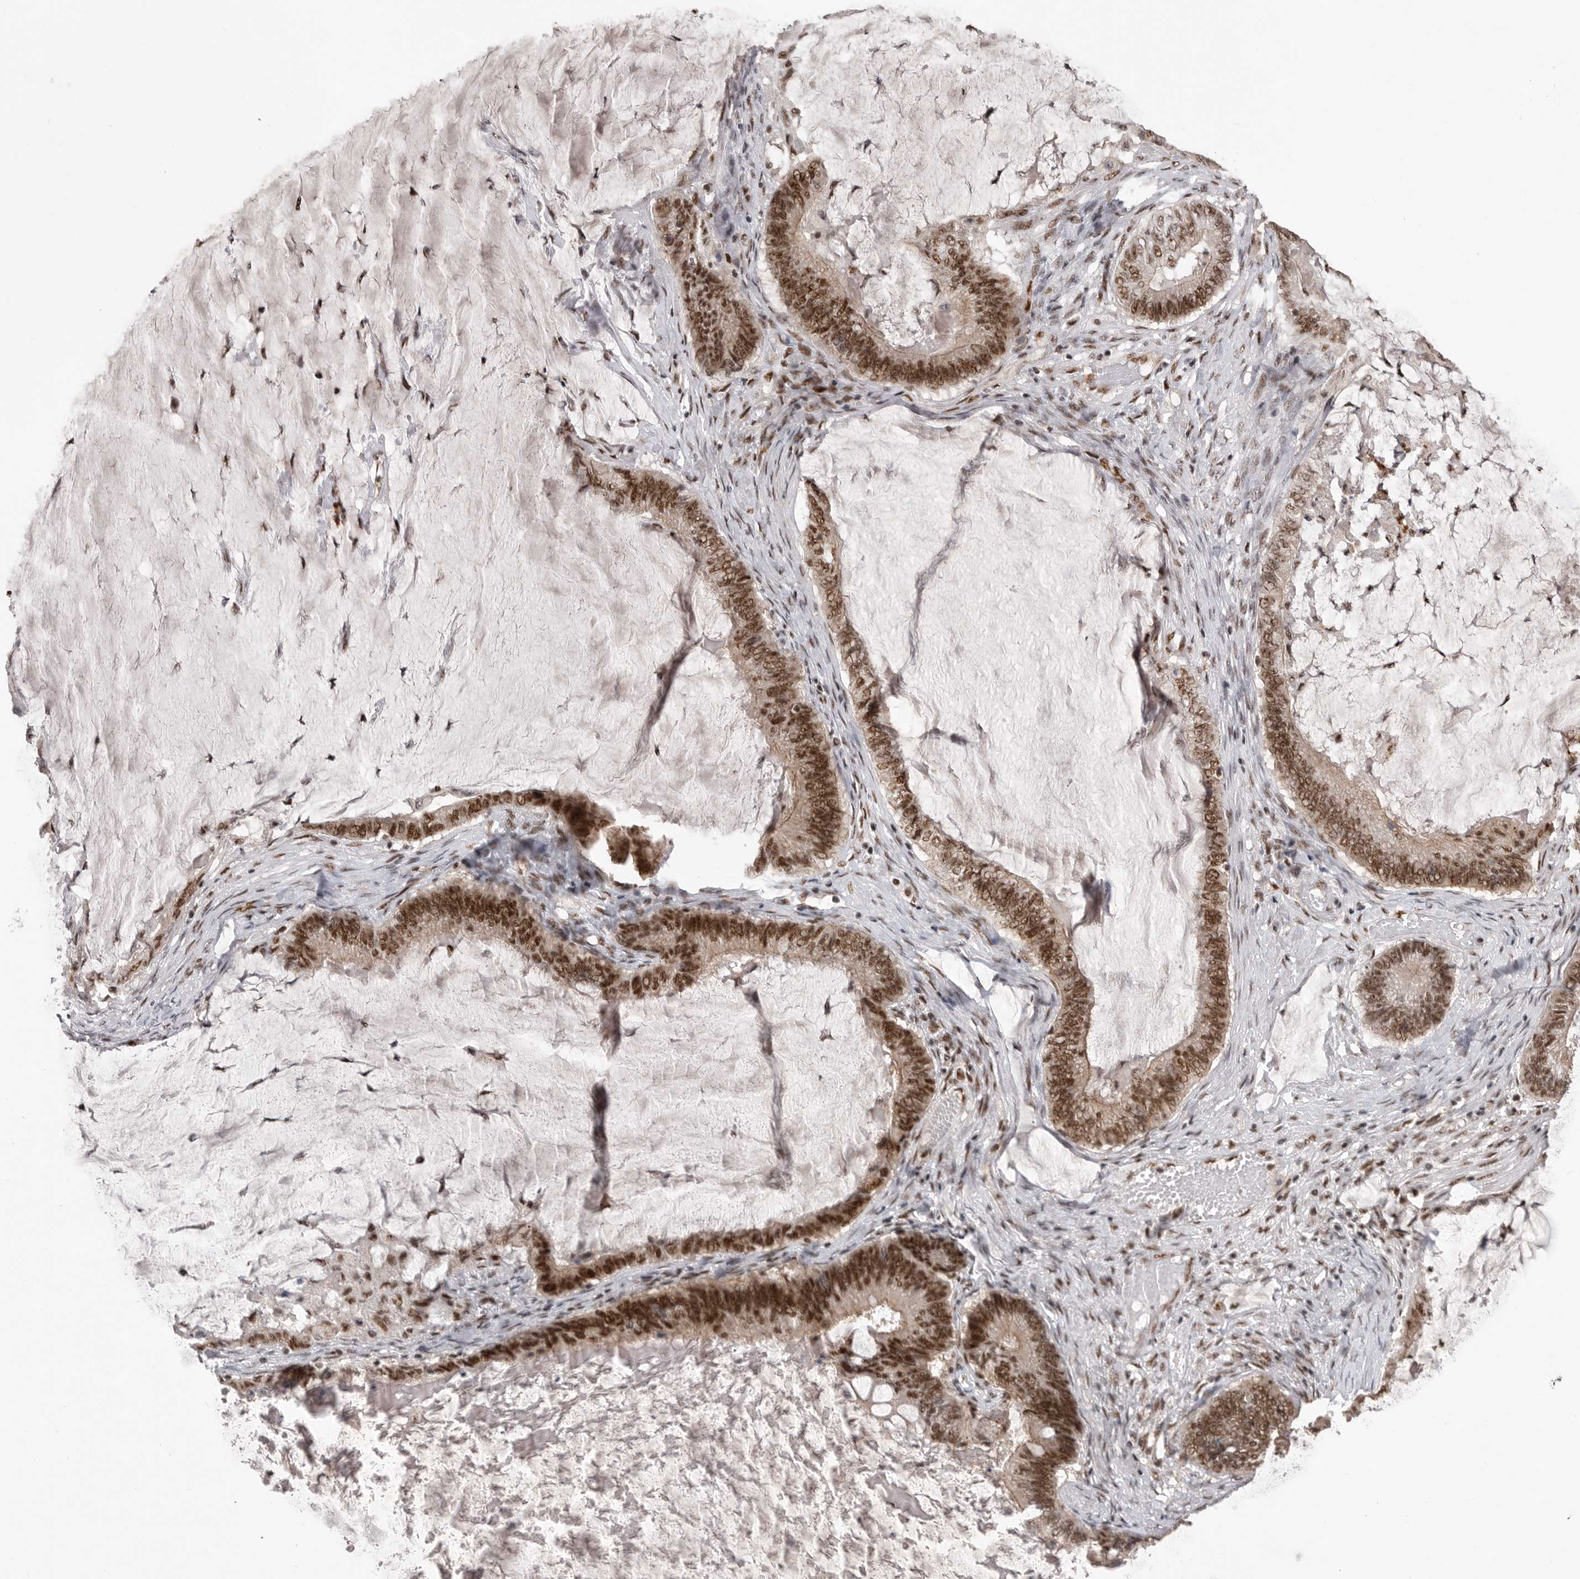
{"staining": {"intensity": "strong", "quantity": ">75%", "location": "nuclear"}, "tissue": "ovarian cancer", "cell_type": "Tumor cells", "image_type": "cancer", "snomed": [{"axis": "morphology", "description": "Cystadenocarcinoma, mucinous, NOS"}, {"axis": "topography", "description": "Ovary"}], "caption": "Immunohistochemistry of ovarian mucinous cystadenocarcinoma demonstrates high levels of strong nuclear positivity in approximately >75% of tumor cells.", "gene": "PPP1R8", "patient": {"sex": "female", "age": 61}}